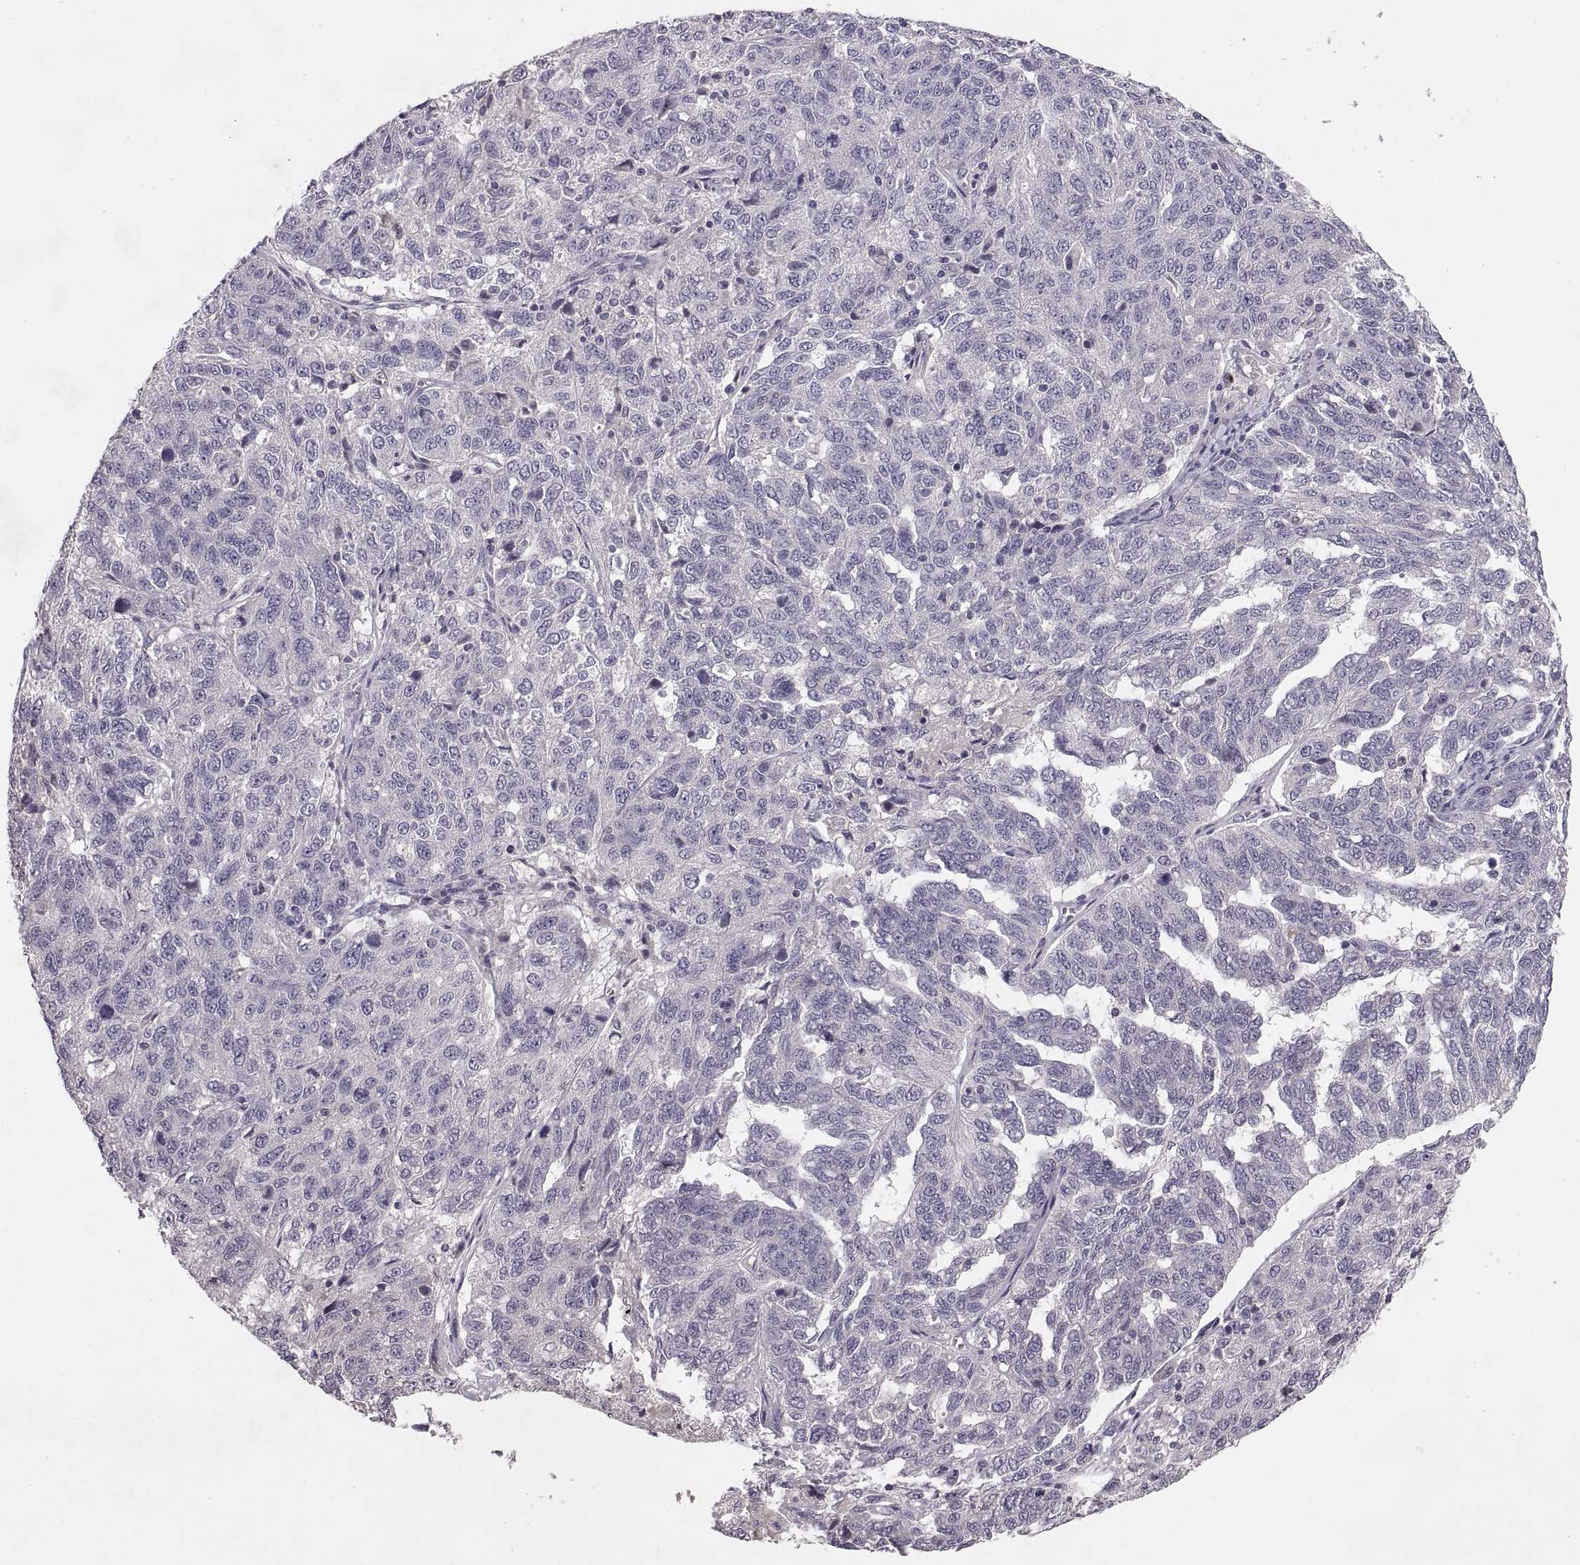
{"staining": {"intensity": "negative", "quantity": "none", "location": "none"}, "tissue": "ovarian cancer", "cell_type": "Tumor cells", "image_type": "cancer", "snomed": [{"axis": "morphology", "description": "Cystadenocarcinoma, serous, NOS"}, {"axis": "topography", "description": "Ovary"}], "caption": "The image exhibits no staining of tumor cells in serous cystadenocarcinoma (ovarian).", "gene": "PAX2", "patient": {"sex": "female", "age": 71}}